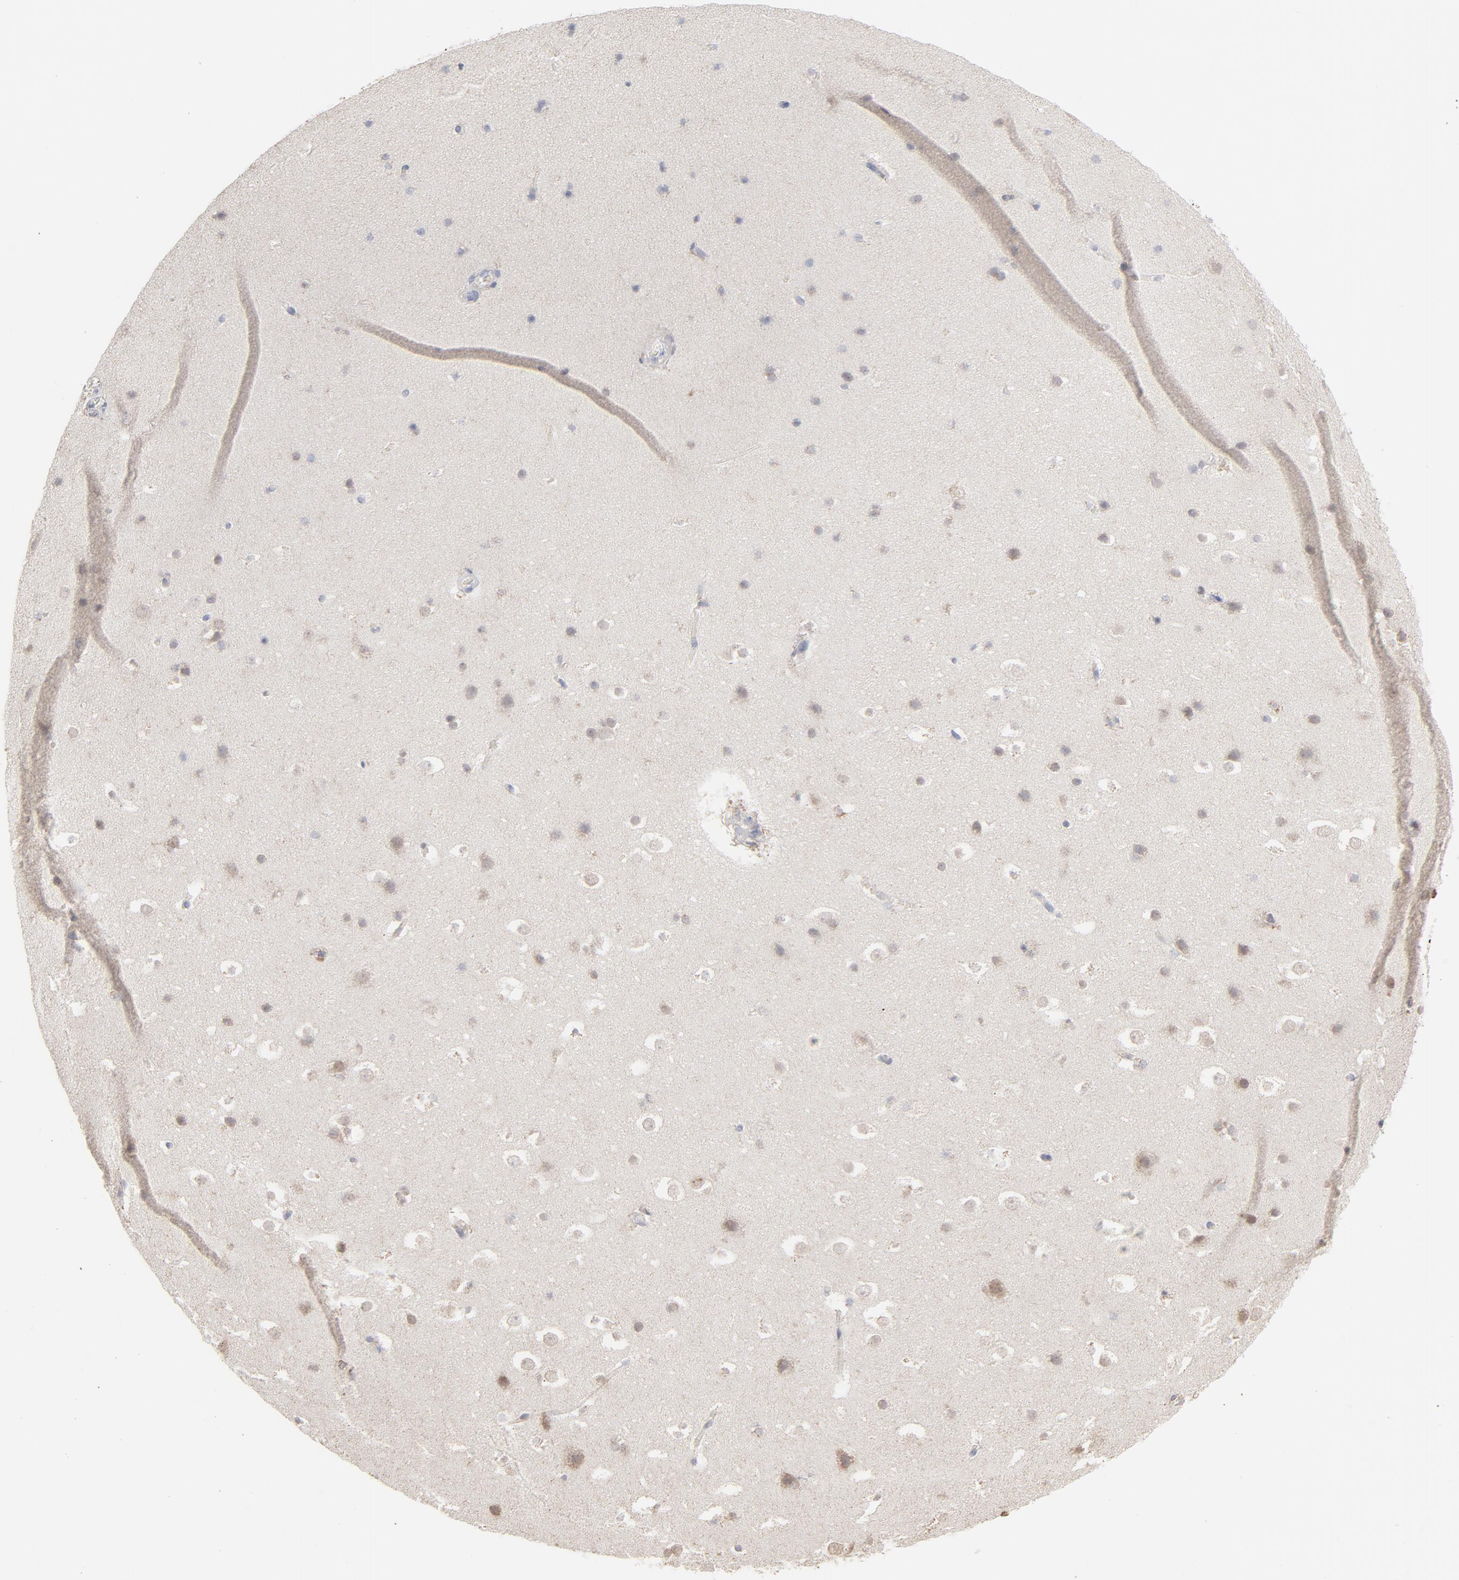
{"staining": {"intensity": "weak", "quantity": "25%-75%", "location": "cytoplasmic/membranous"}, "tissue": "hippocampus", "cell_type": "Glial cells", "image_type": "normal", "snomed": [{"axis": "morphology", "description": "Normal tissue, NOS"}, {"axis": "topography", "description": "Hippocampus"}], "caption": "Human hippocampus stained with a protein marker displays weak staining in glial cells.", "gene": "PPFIBP2", "patient": {"sex": "male", "age": 45}}